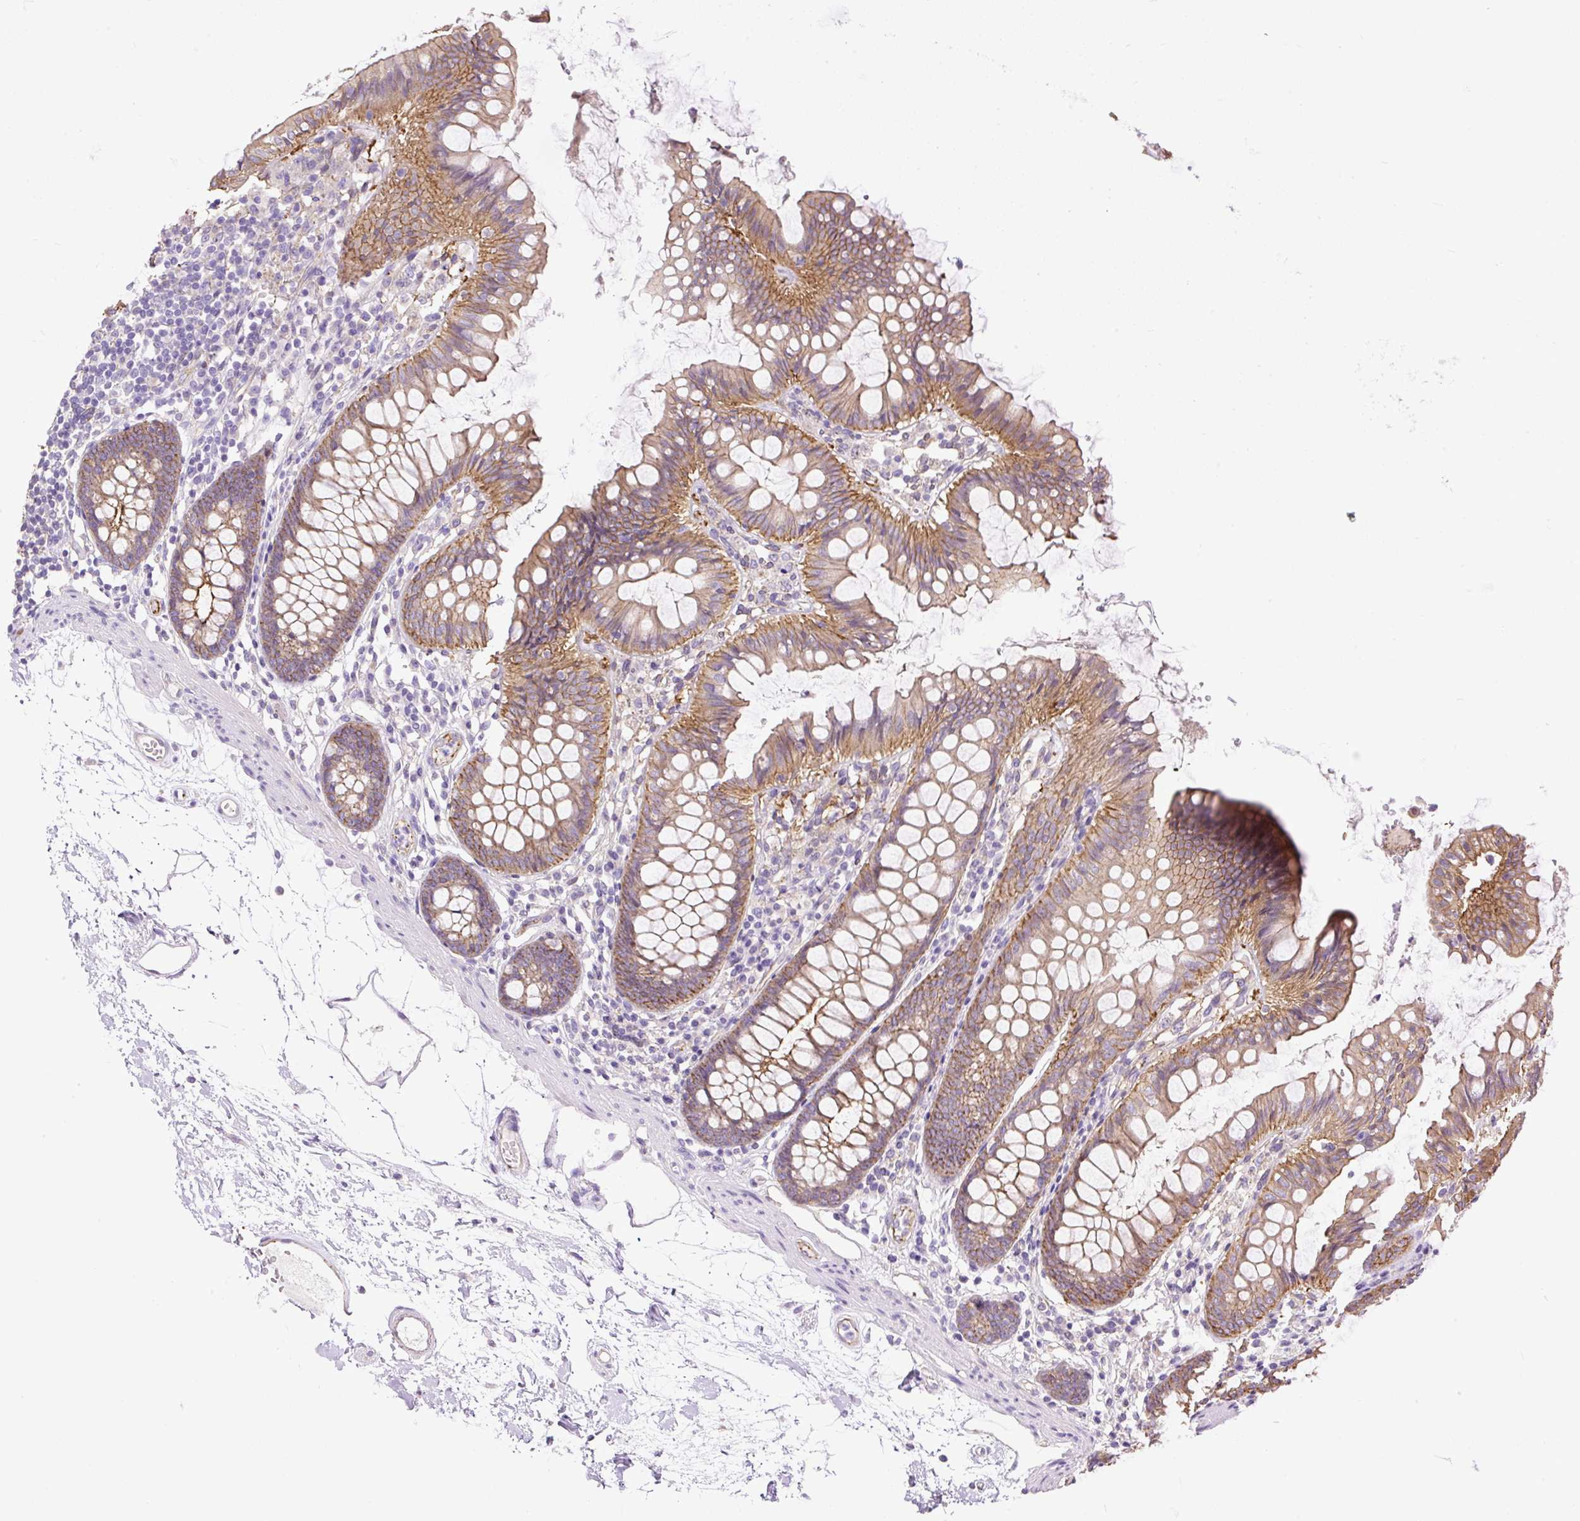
{"staining": {"intensity": "strong", "quantity": "25%-75%", "location": "cytoplasmic/membranous"}, "tissue": "colon", "cell_type": "Endothelial cells", "image_type": "normal", "snomed": [{"axis": "morphology", "description": "Normal tissue, NOS"}, {"axis": "topography", "description": "Colon"}], "caption": "A brown stain shows strong cytoplasmic/membranous staining of a protein in endothelial cells of unremarkable colon.", "gene": "MAGEB16", "patient": {"sex": "female", "age": 84}}